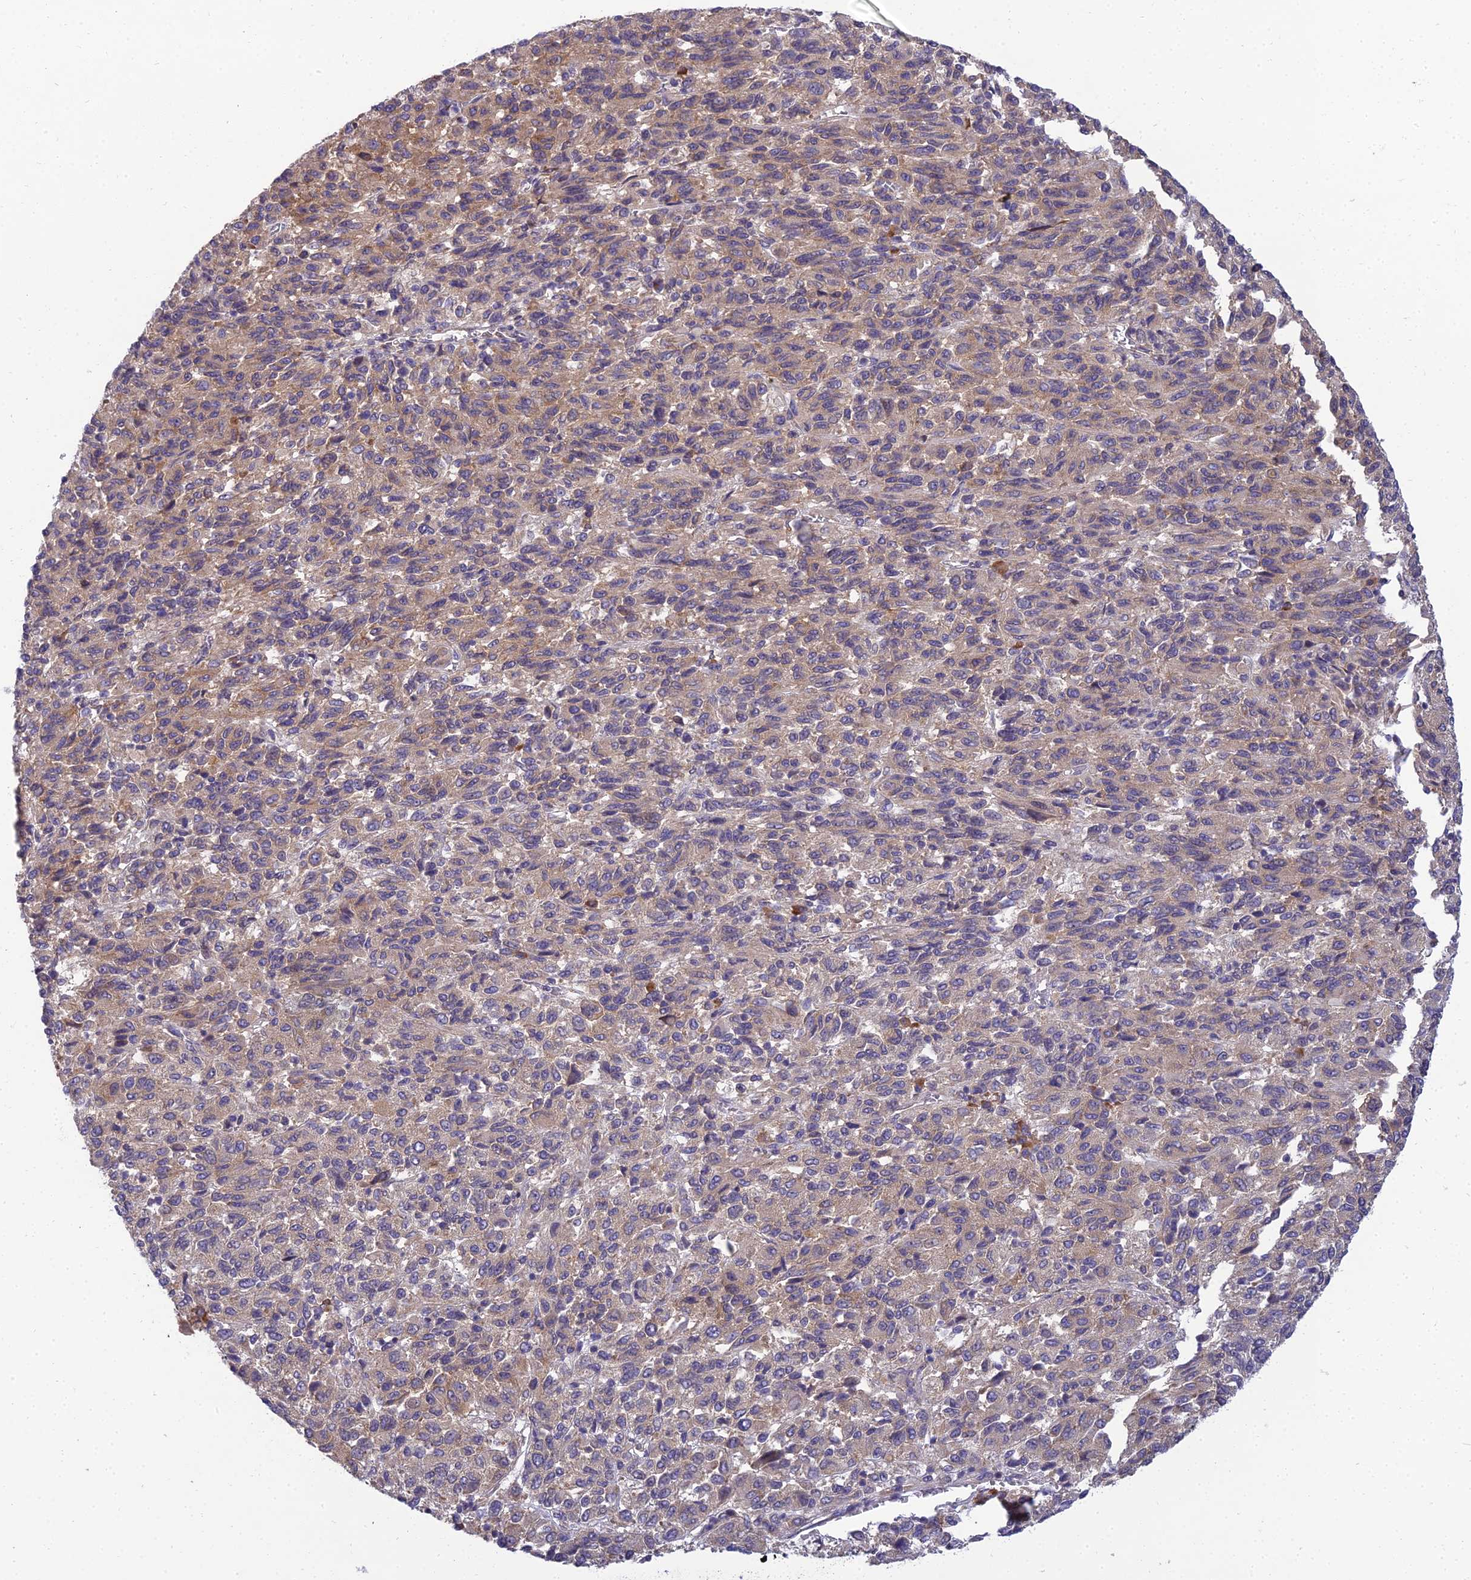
{"staining": {"intensity": "weak", "quantity": "25%-75%", "location": "cytoplasmic/membranous"}, "tissue": "melanoma", "cell_type": "Tumor cells", "image_type": "cancer", "snomed": [{"axis": "morphology", "description": "Malignant melanoma, Metastatic site"}, {"axis": "topography", "description": "Lung"}], "caption": "Protein expression analysis of human malignant melanoma (metastatic site) reveals weak cytoplasmic/membranous staining in about 25%-75% of tumor cells.", "gene": "CLCN7", "patient": {"sex": "male", "age": 64}}